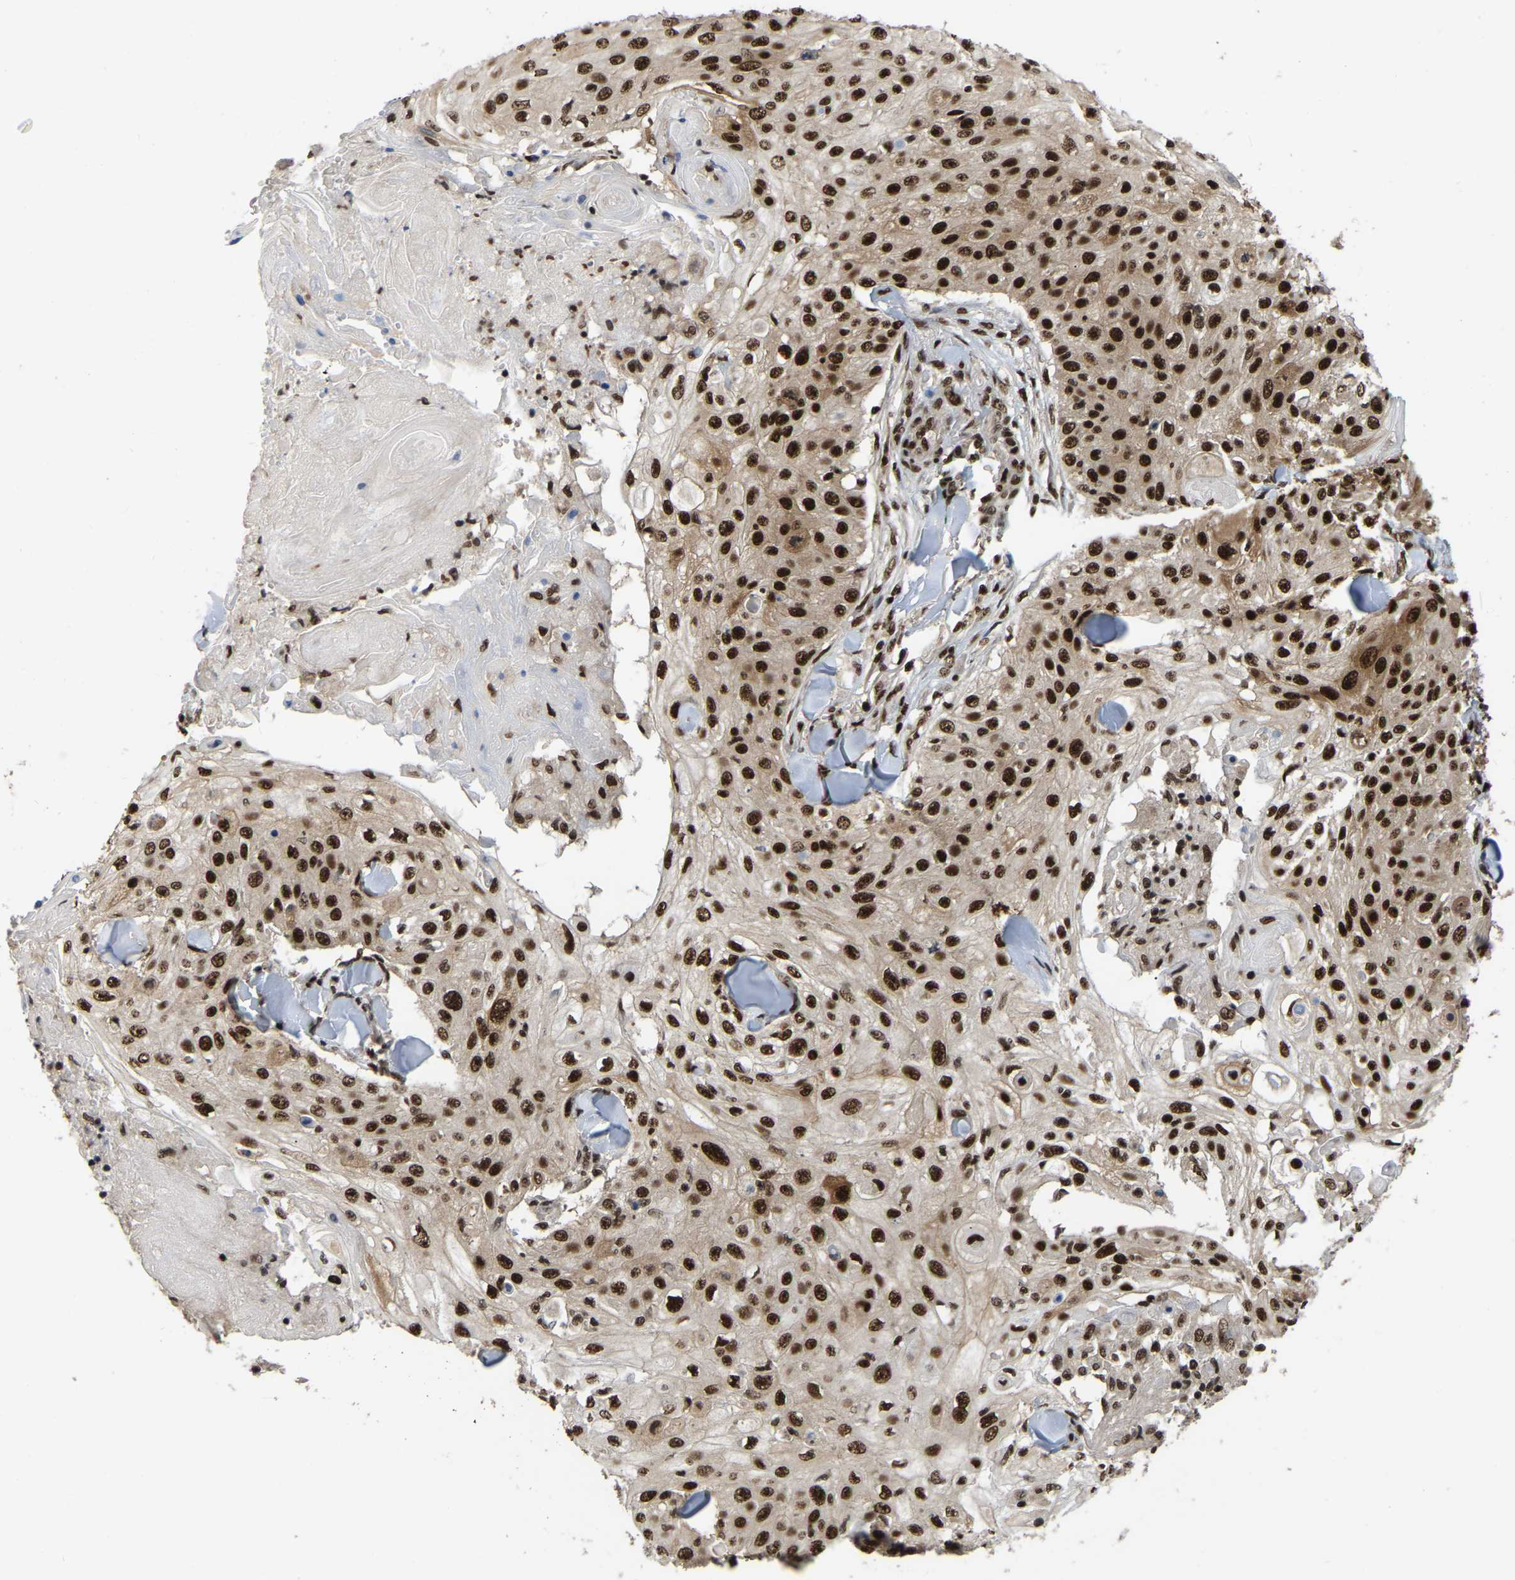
{"staining": {"intensity": "strong", "quantity": ">75%", "location": "nuclear"}, "tissue": "skin cancer", "cell_type": "Tumor cells", "image_type": "cancer", "snomed": [{"axis": "morphology", "description": "Squamous cell carcinoma, NOS"}, {"axis": "topography", "description": "Skin"}], "caption": "About >75% of tumor cells in skin cancer (squamous cell carcinoma) show strong nuclear protein positivity as visualized by brown immunohistochemical staining.", "gene": "TBL1XR1", "patient": {"sex": "male", "age": 86}}